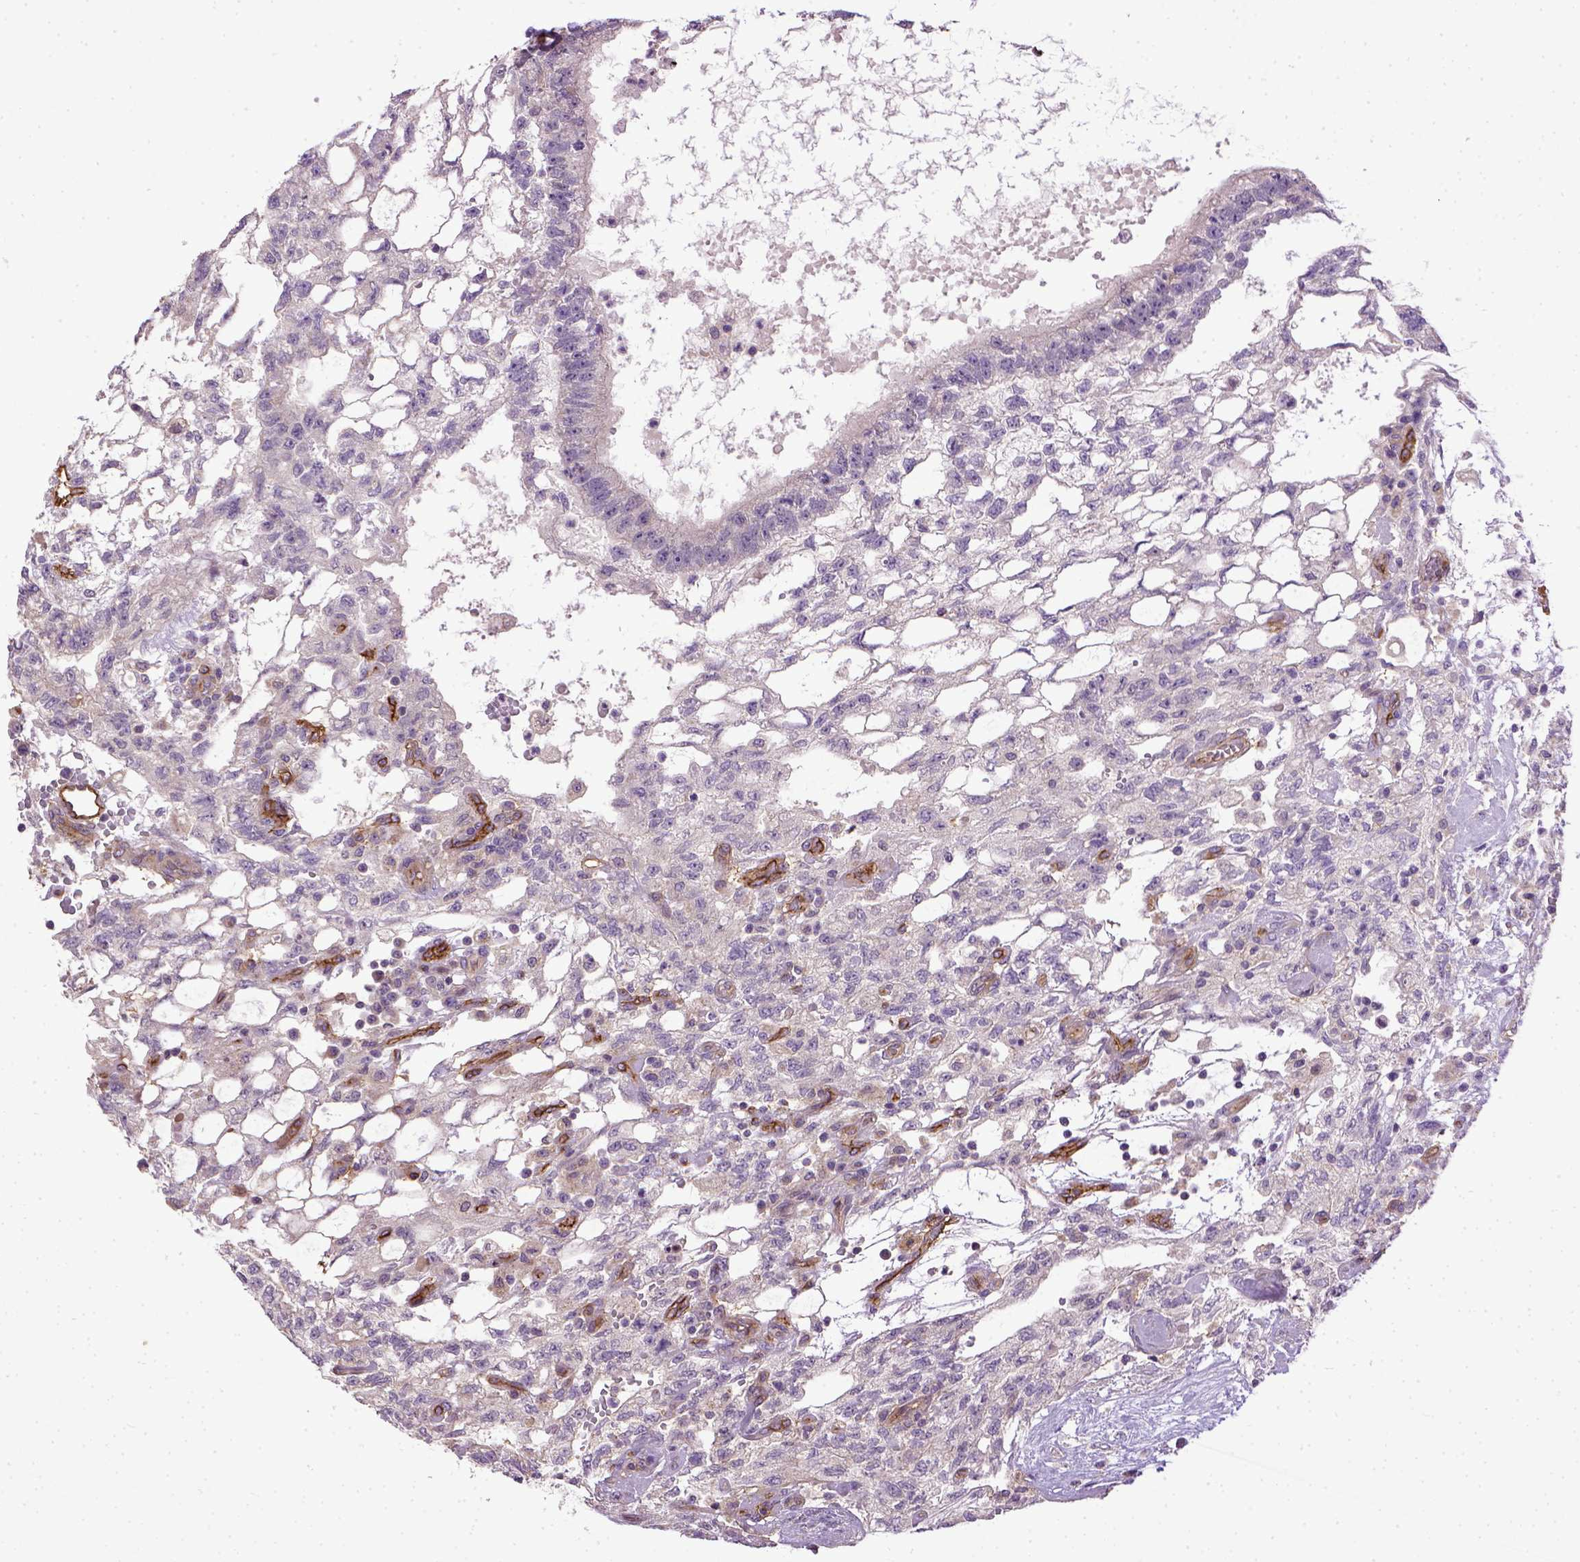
{"staining": {"intensity": "negative", "quantity": "none", "location": "none"}, "tissue": "testis cancer", "cell_type": "Tumor cells", "image_type": "cancer", "snomed": [{"axis": "morphology", "description": "Carcinoma, Embryonal, NOS"}, {"axis": "topography", "description": "Testis"}], "caption": "IHC of human testis cancer demonstrates no positivity in tumor cells.", "gene": "ENG", "patient": {"sex": "male", "age": 32}}